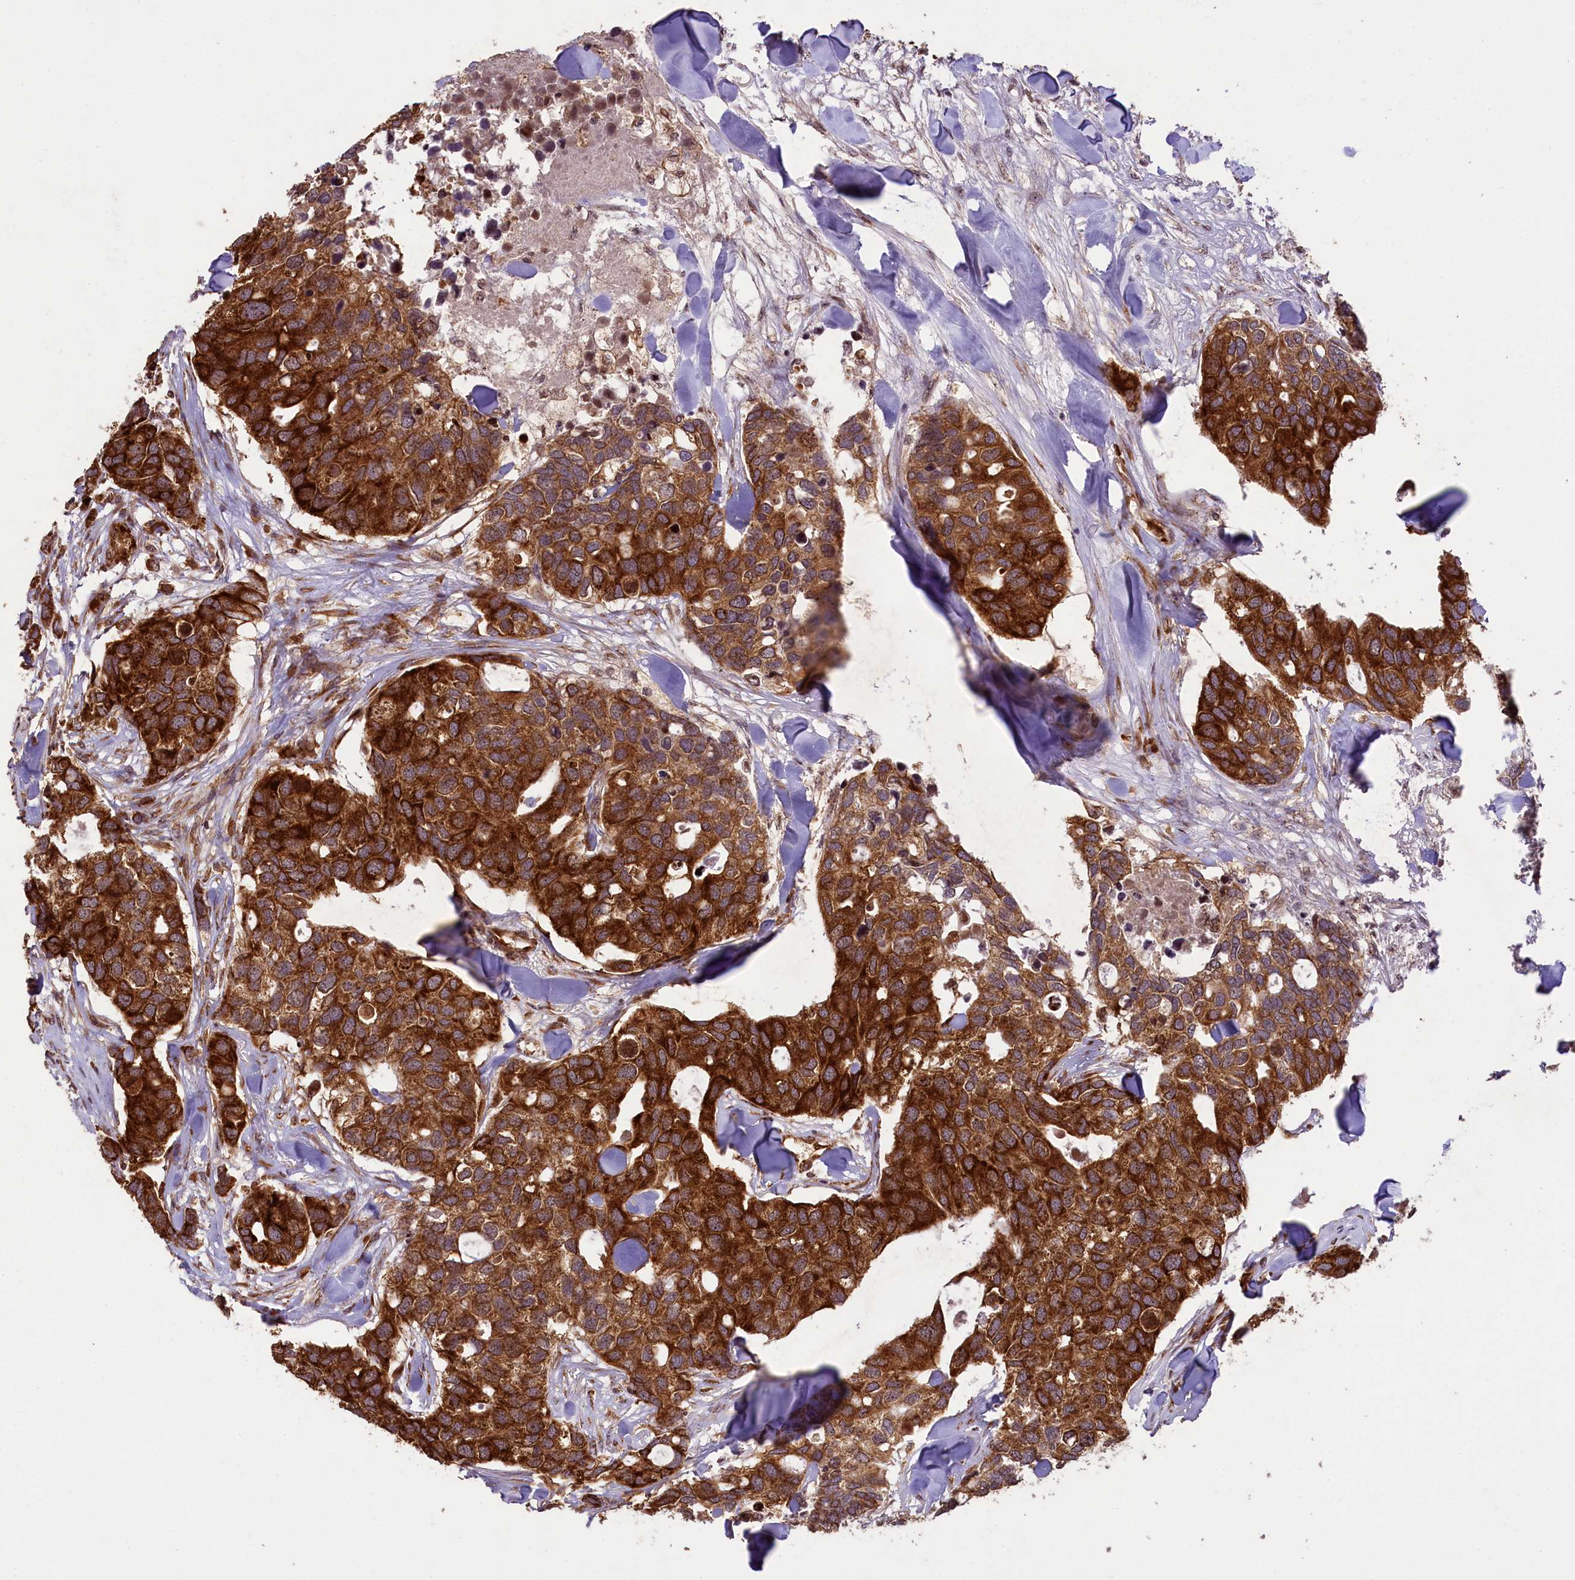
{"staining": {"intensity": "strong", "quantity": ">75%", "location": "cytoplasmic/membranous"}, "tissue": "breast cancer", "cell_type": "Tumor cells", "image_type": "cancer", "snomed": [{"axis": "morphology", "description": "Duct carcinoma"}, {"axis": "topography", "description": "Breast"}], "caption": "DAB immunohistochemical staining of breast invasive ductal carcinoma exhibits strong cytoplasmic/membranous protein staining in approximately >75% of tumor cells.", "gene": "LARP4", "patient": {"sex": "female", "age": 83}}